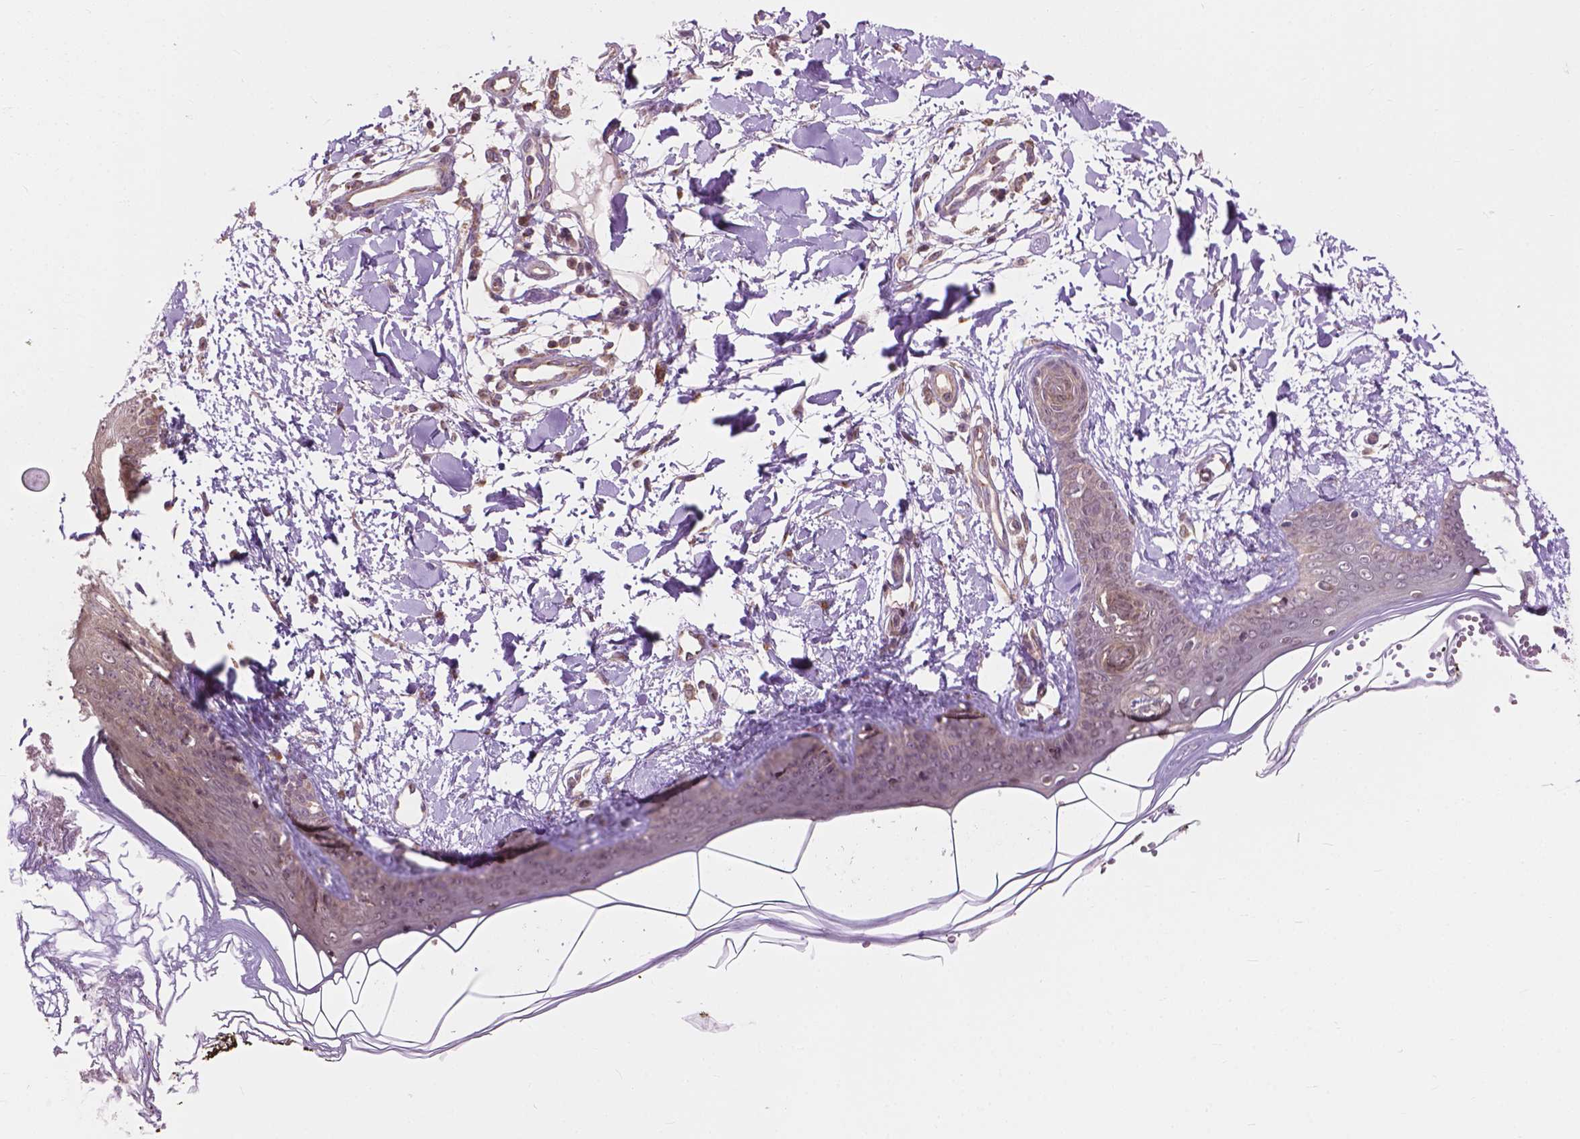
{"staining": {"intensity": "moderate", "quantity": "<25%", "location": "cytoplasmic/membranous,nuclear"}, "tissue": "skin", "cell_type": "Fibroblasts", "image_type": "normal", "snomed": [{"axis": "morphology", "description": "Normal tissue, NOS"}, {"axis": "topography", "description": "Skin"}], "caption": "An immunohistochemistry (IHC) image of unremarkable tissue is shown. Protein staining in brown shows moderate cytoplasmic/membranous,nuclear positivity in skin within fibroblasts.", "gene": "PPP1CB", "patient": {"sex": "female", "age": 34}}